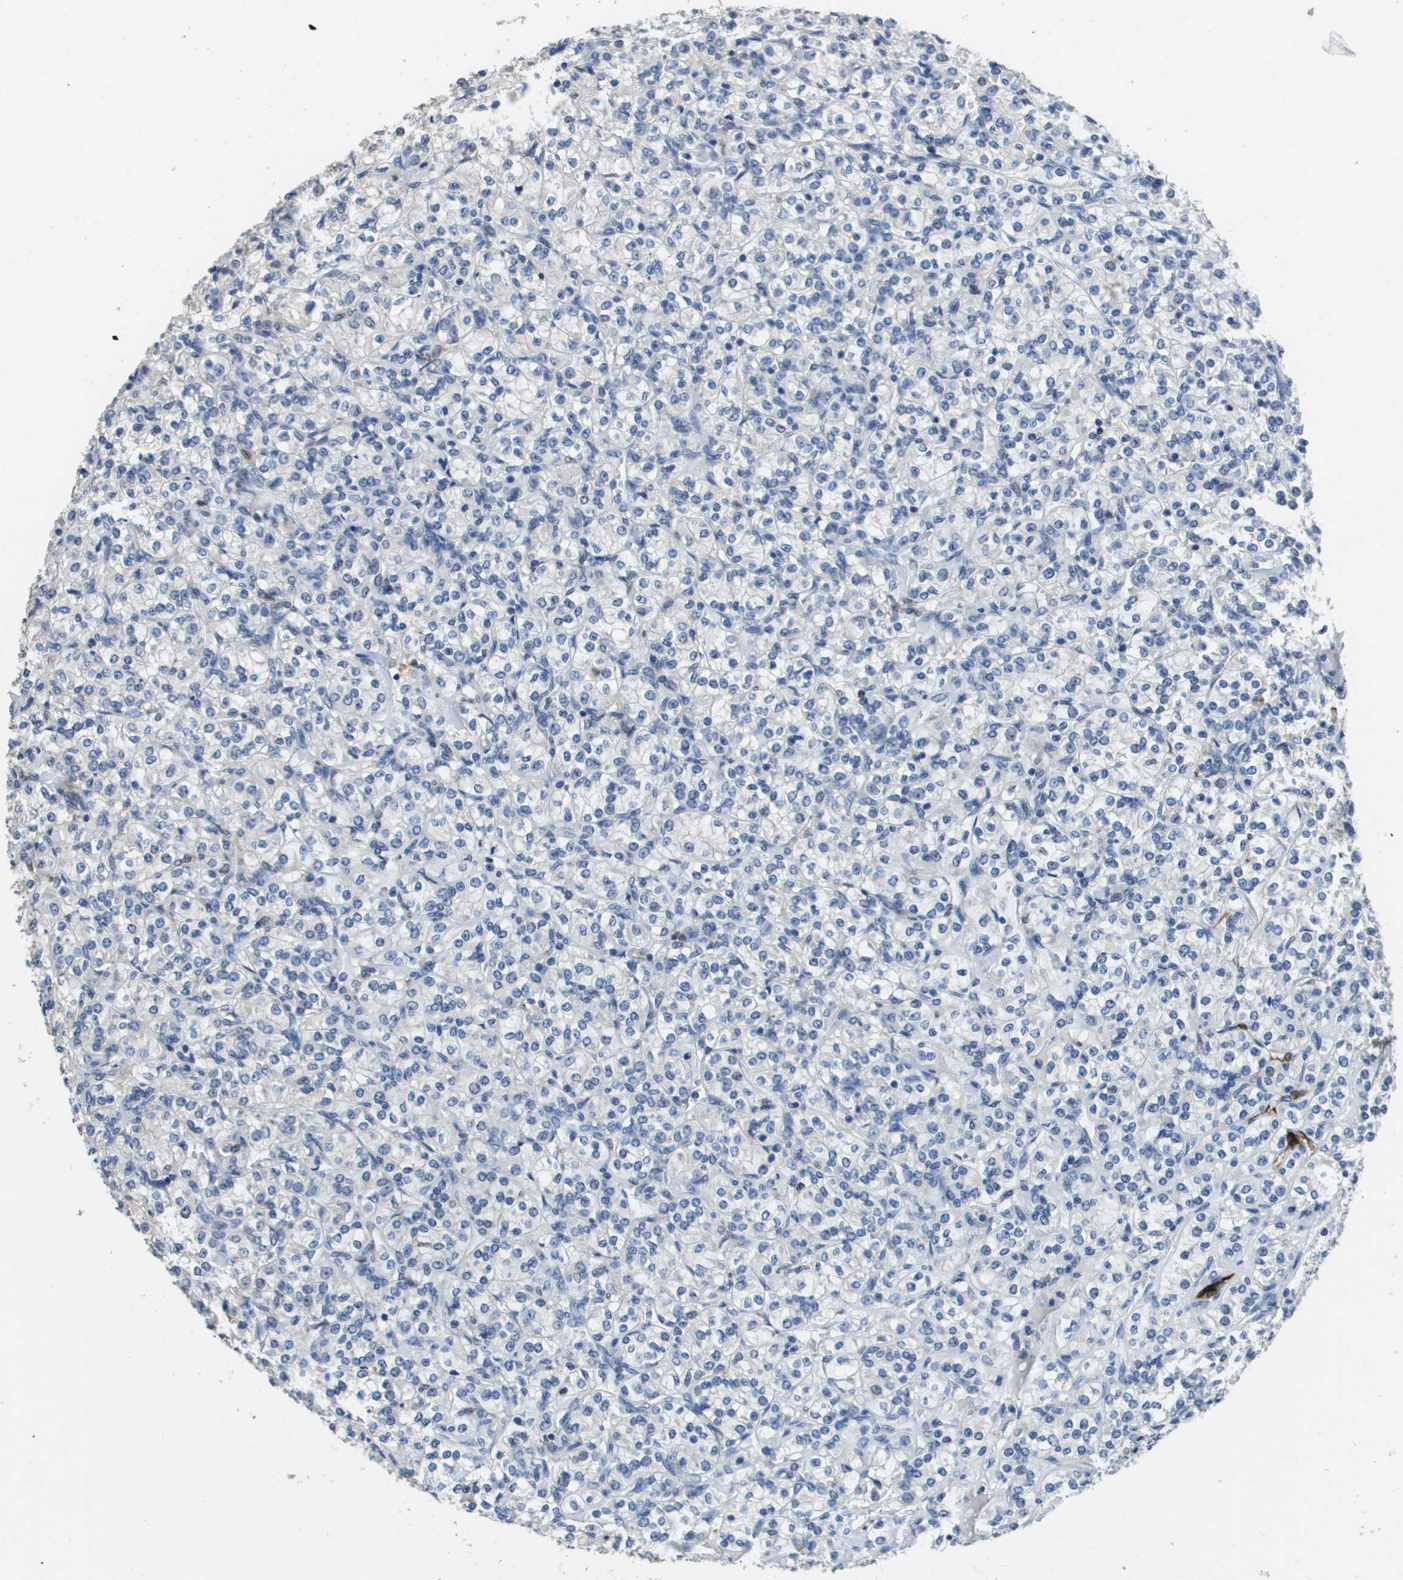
{"staining": {"intensity": "negative", "quantity": "none", "location": "none"}, "tissue": "renal cancer", "cell_type": "Tumor cells", "image_type": "cancer", "snomed": [{"axis": "morphology", "description": "Adenocarcinoma, NOS"}, {"axis": "topography", "description": "Kidney"}], "caption": "This is a photomicrograph of IHC staining of renal adenocarcinoma, which shows no staining in tumor cells.", "gene": "FABP5", "patient": {"sex": "male", "age": 77}}